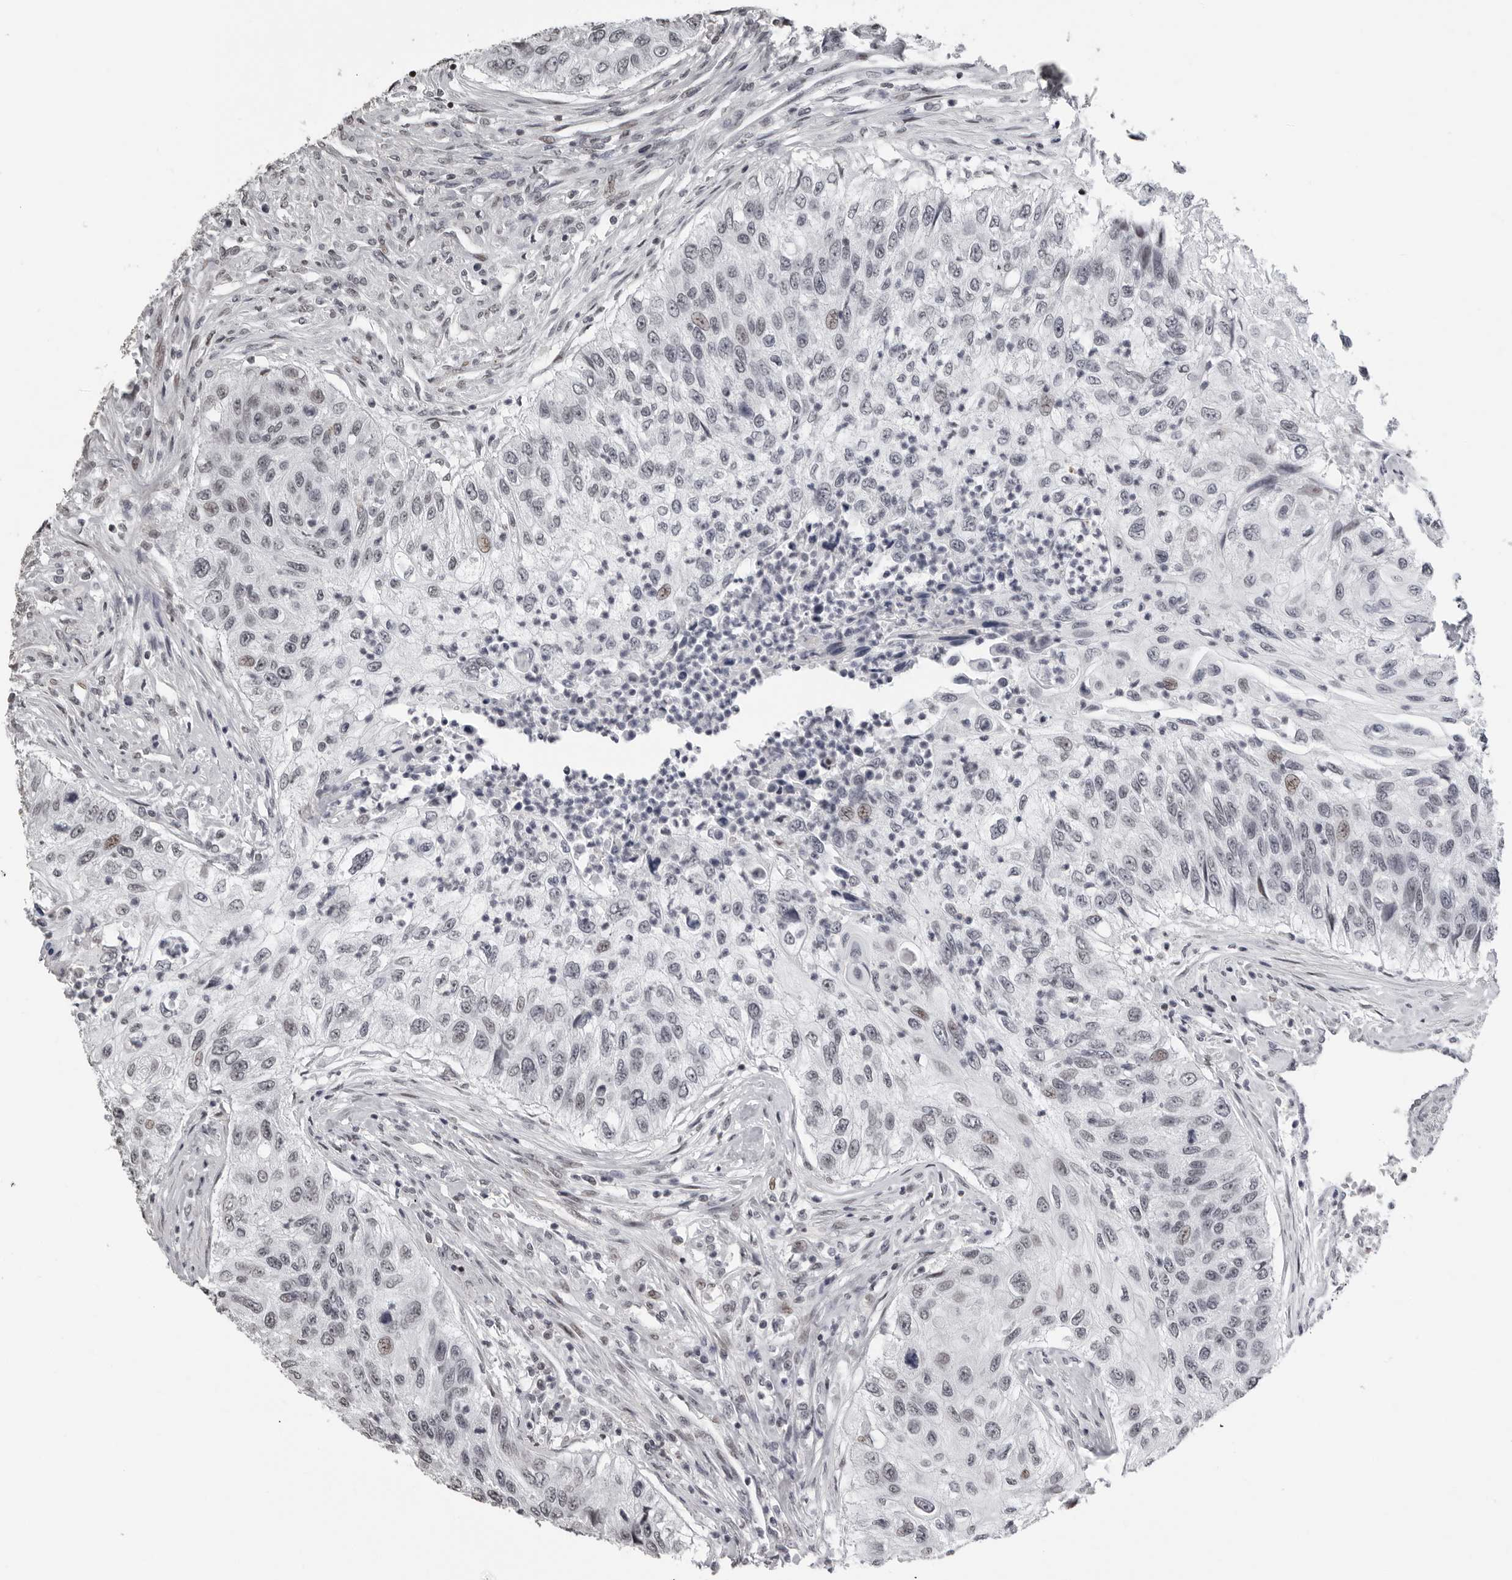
{"staining": {"intensity": "negative", "quantity": "none", "location": "none"}, "tissue": "urothelial cancer", "cell_type": "Tumor cells", "image_type": "cancer", "snomed": [{"axis": "morphology", "description": "Urothelial carcinoma, High grade"}, {"axis": "topography", "description": "Urinary bladder"}], "caption": "Tumor cells are negative for brown protein staining in urothelial cancer. The staining was performed using DAB to visualize the protein expression in brown, while the nuclei were stained in blue with hematoxylin (Magnification: 20x).", "gene": "ORC1", "patient": {"sex": "female", "age": 60}}